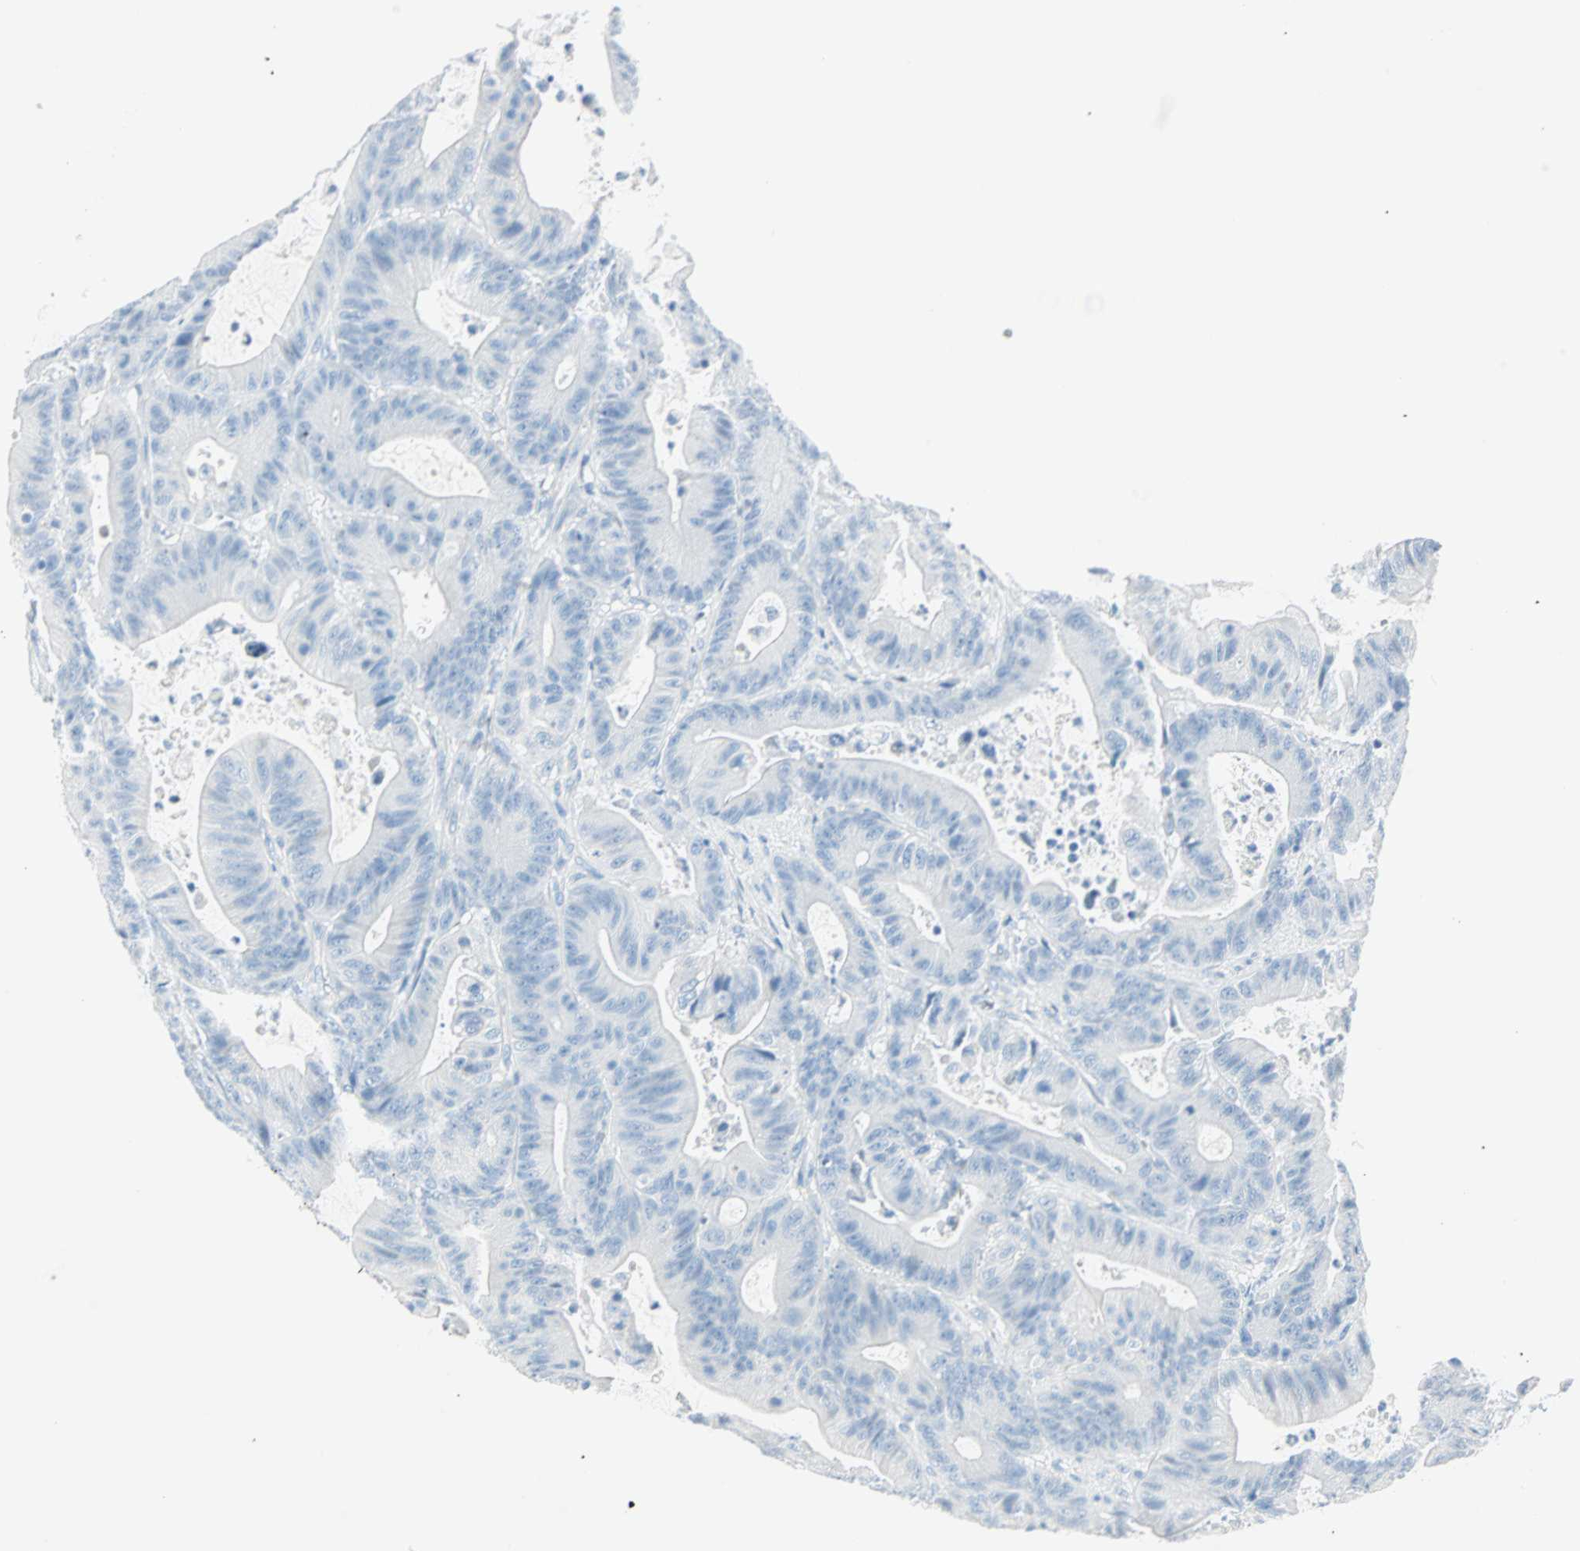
{"staining": {"intensity": "negative", "quantity": "none", "location": "none"}, "tissue": "colorectal cancer", "cell_type": "Tumor cells", "image_type": "cancer", "snomed": [{"axis": "morphology", "description": "Adenocarcinoma, NOS"}, {"axis": "topography", "description": "Colon"}], "caption": "The immunohistochemistry image has no significant staining in tumor cells of colorectal cancer (adenocarcinoma) tissue. (IHC, brightfield microscopy, high magnification).", "gene": "NES", "patient": {"sex": "female", "age": 84}}